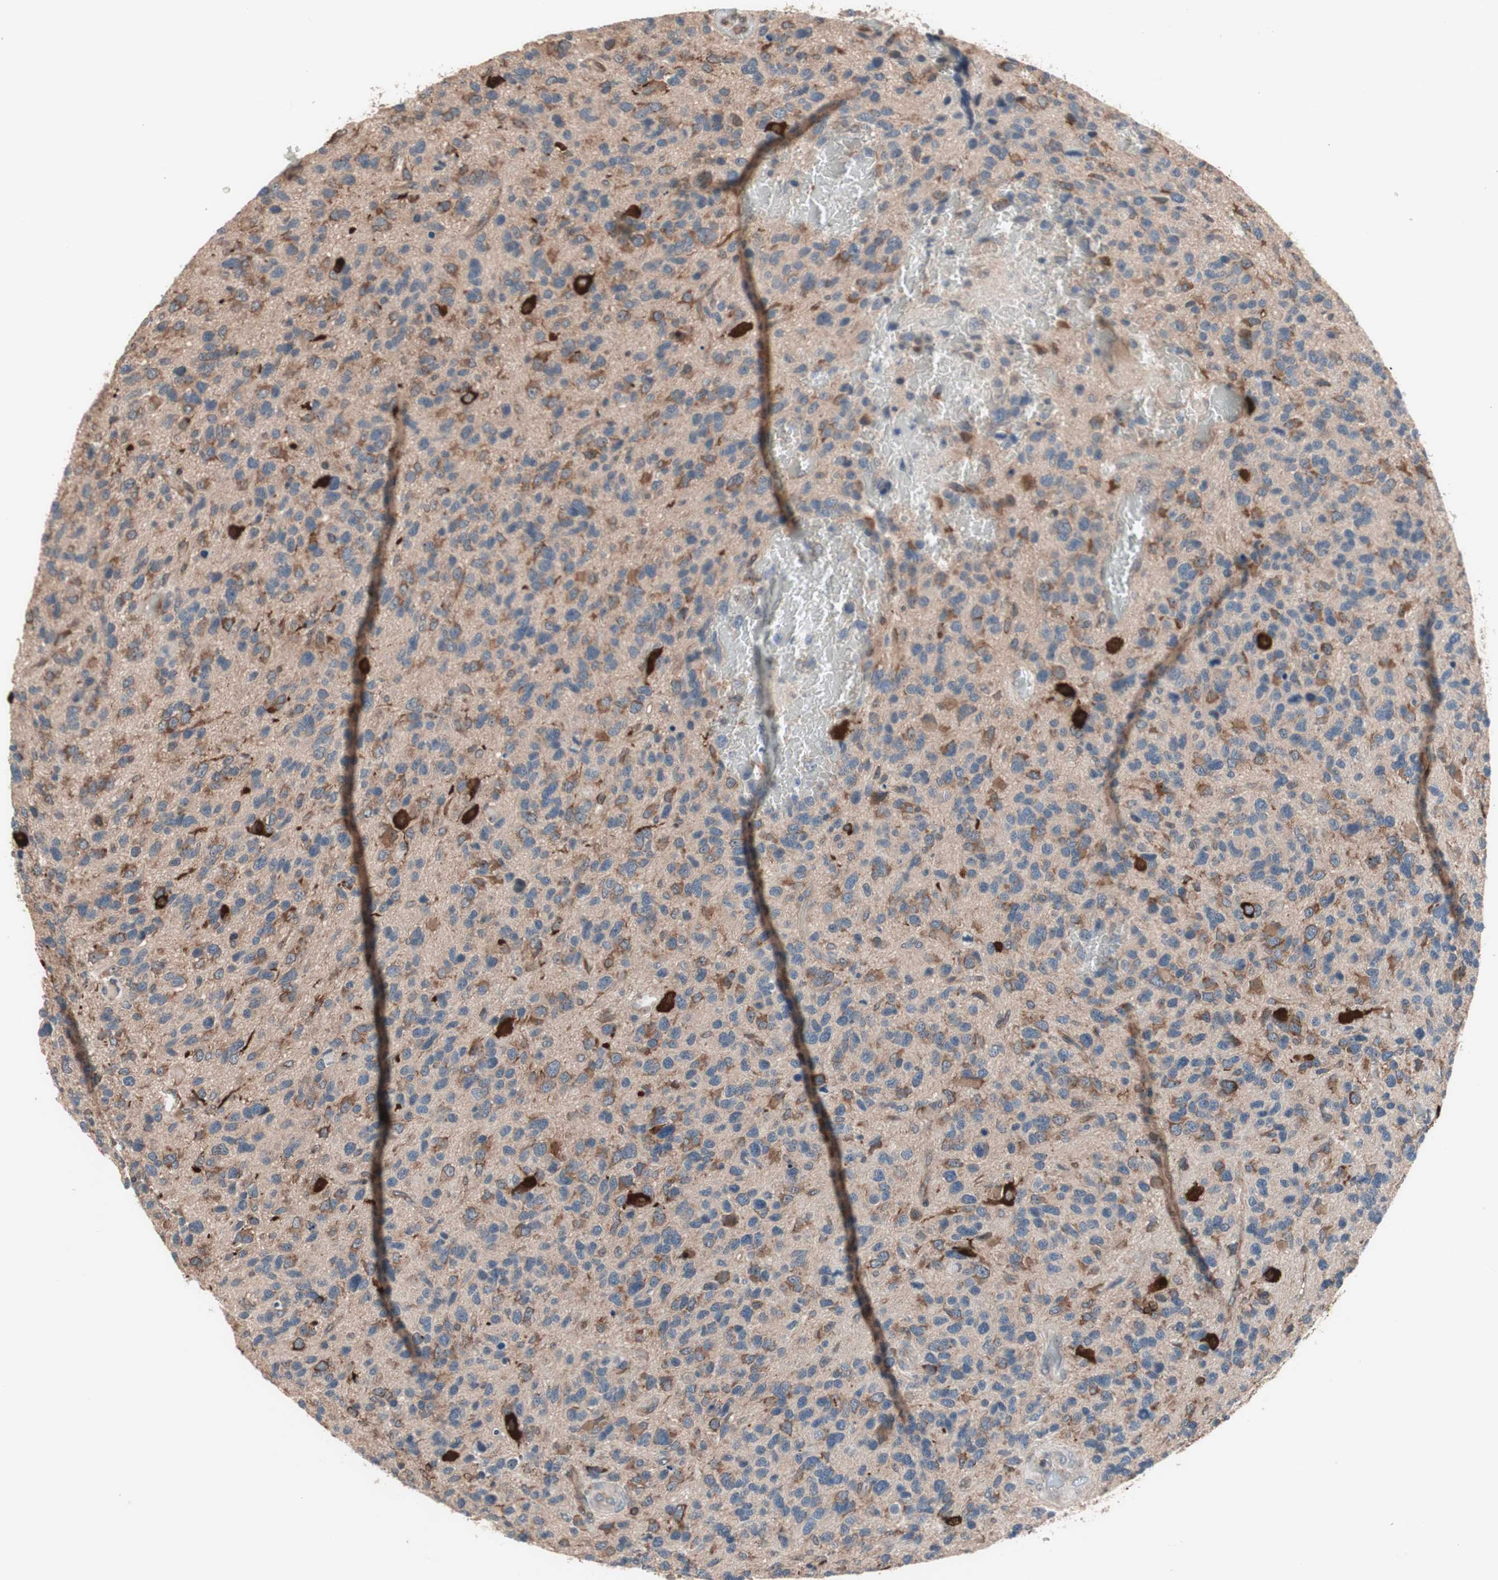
{"staining": {"intensity": "weak", "quantity": "25%-75%", "location": "cytoplasmic/membranous"}, "tissue": "glioma", "cell_type": "Tumor cells", "image_type": "cancer", "snomed": [{"axis": "morphology", "description": "Glioma, malignant, High grade"}, {"axis": "topography", "description": "Brain"}], "caption": "Glioma stained for a protein (brown) reveals weak cytoplasmic/membranous positive expression in about 25%-75% of tumor cells.", "gene": "IRS1", "patient": {"sex": "female", "age": 58}}